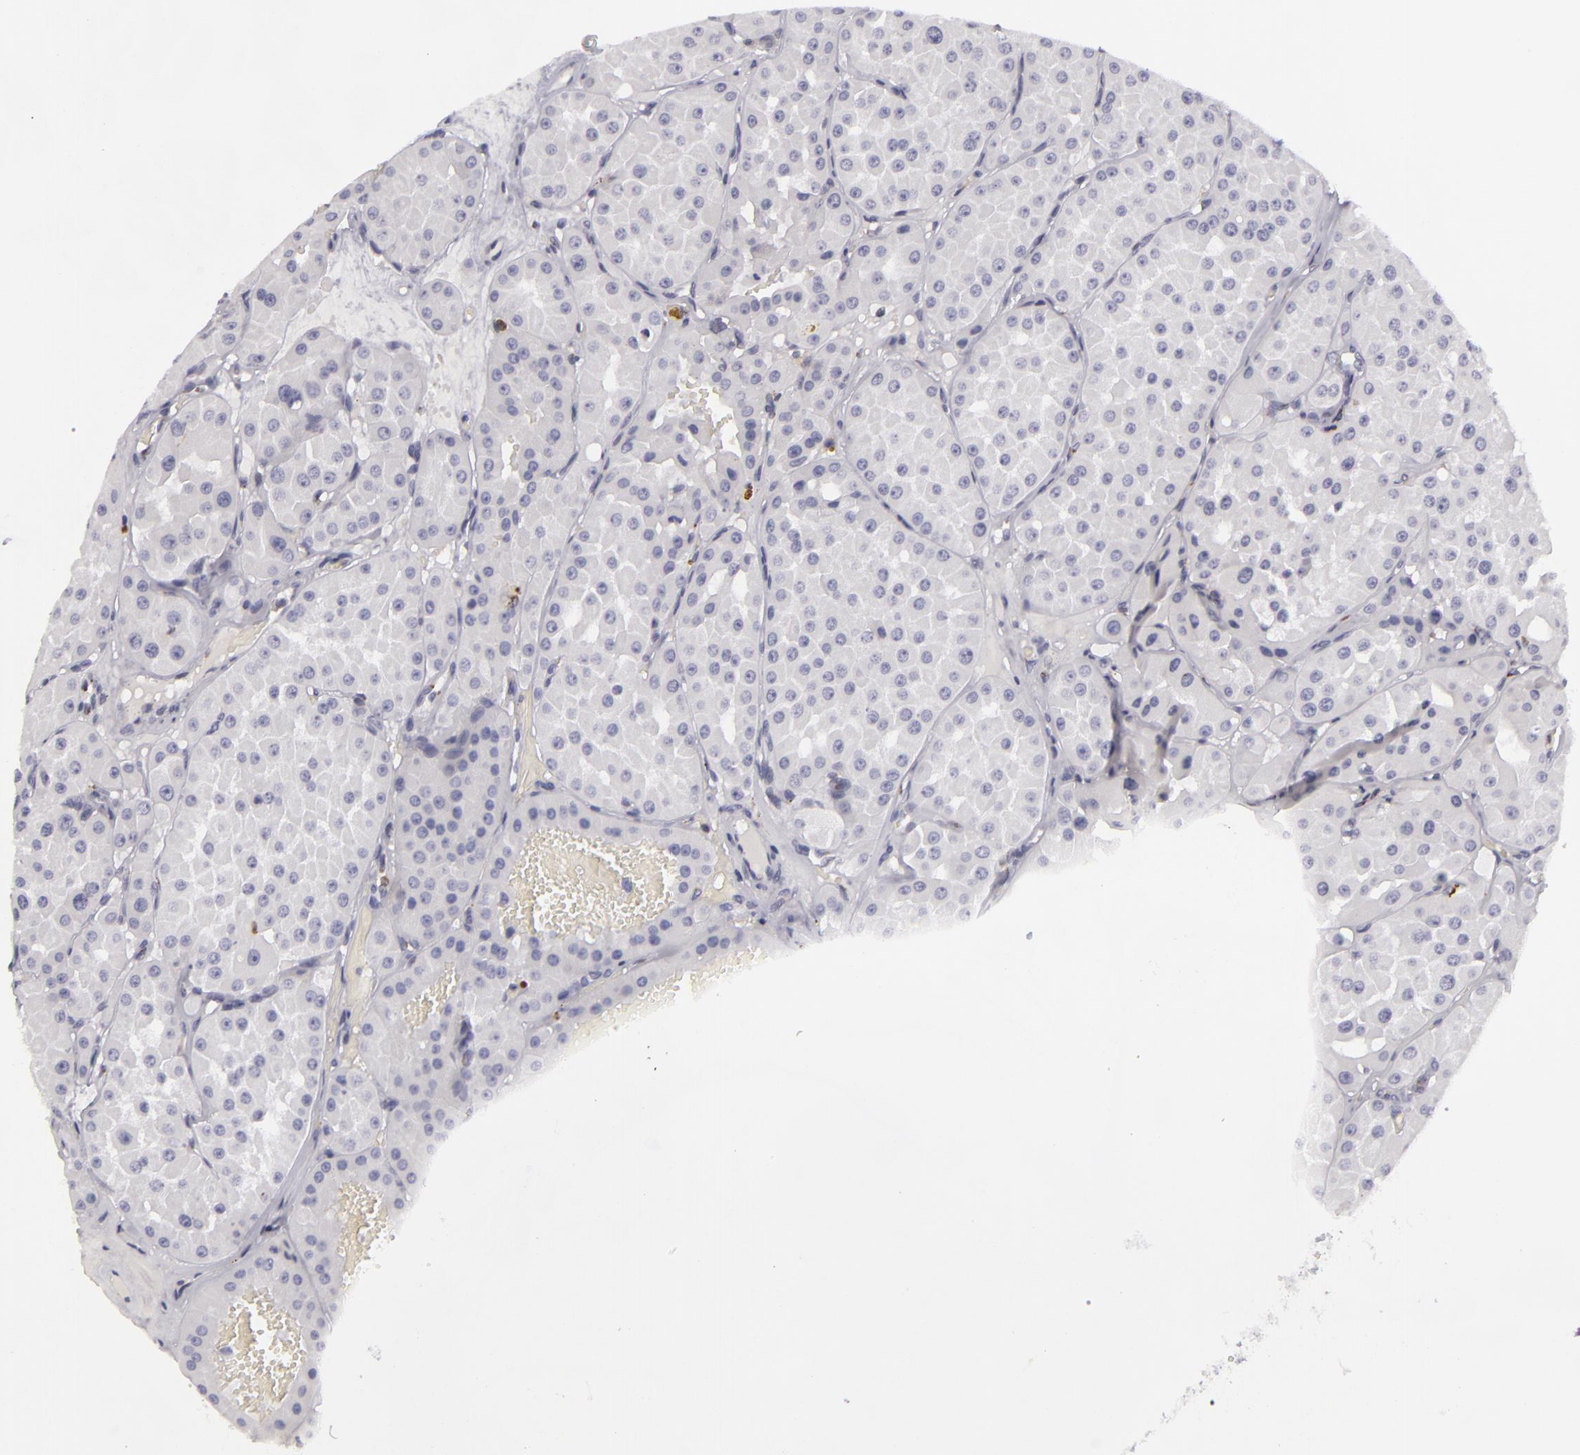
{"staining": {"intensity": "negative", "quantity": "none", "location": "none"}, "tissue": "renal cancer", "cell_type": "Tumor cells", "image_type": "cancer", "snomed": [{"axis": "morphology", "description": "Adenocarcinoma, uncertain malignant potential"}, {"axis": "topography", "description": "Kidney"}], "caption": "Tumor cells show no significant expression in renal cancer (adenocarcinoma,  uncertain malignant potential).", "gene": "KCNAB2", "patient": {"sex": "male", "age": 63}}